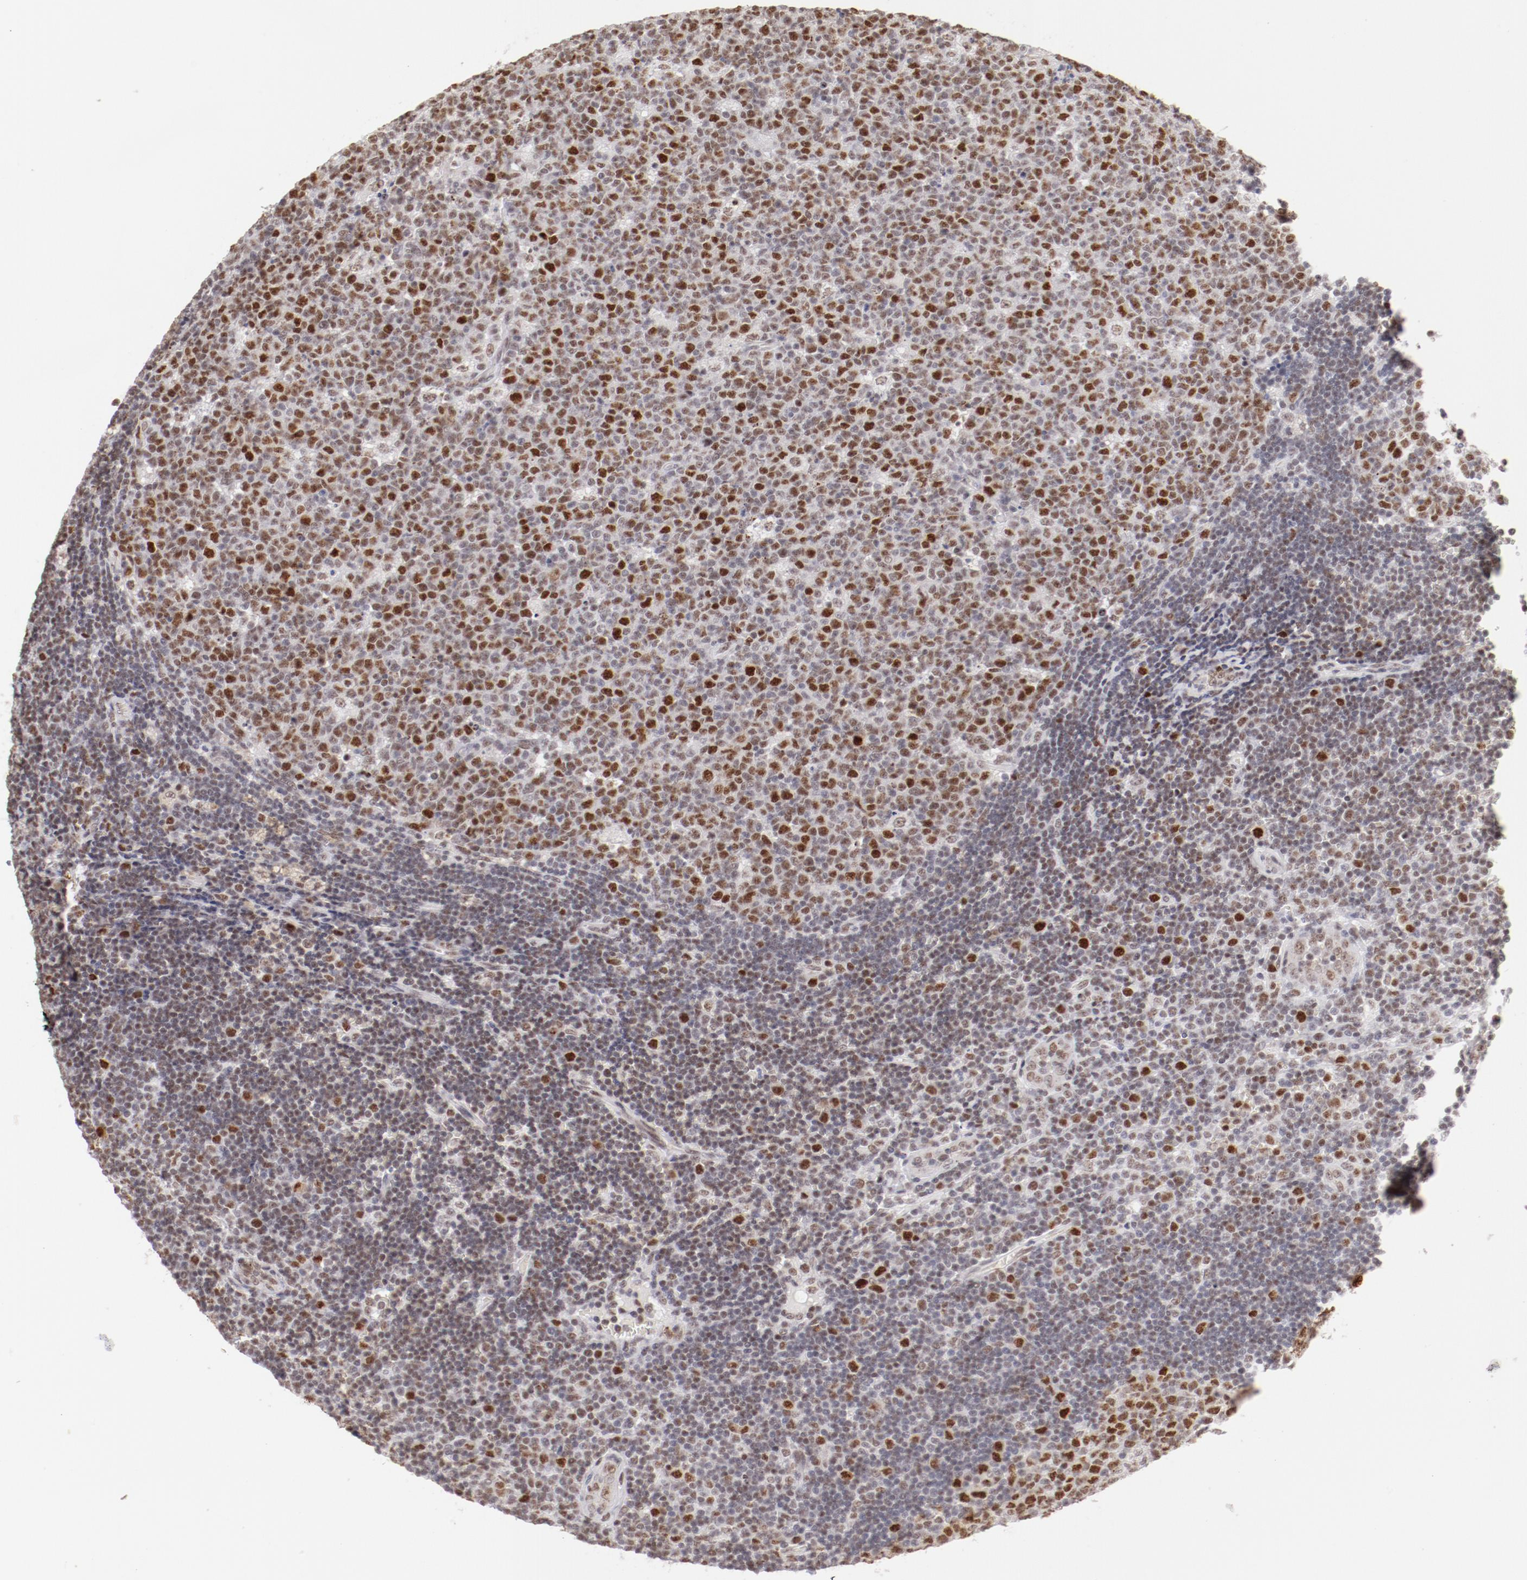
{"staining": {"intensity": "strong", "quantity": "<25%", "location": "nuclear"}, "tissue": "lymph node", "cell_type": "Germinal center cells", "image_type": "normal", "snomed": [{"axis": "morphology", "description": "Normal tissue, NOS"}, {"axis": "topography", "description": "Lymph node"}, {"axis": "topography", "description": "Salivary gland"}], "caption": "Lymph node stained with IHC exhibits strong nuclear staining in approximately <25% of germinal center cells. (Brightfield microscopy of DAB IHC at high magnification).", "gene": "TFAP4", "patient": {"sex": "male", "age": 8}}